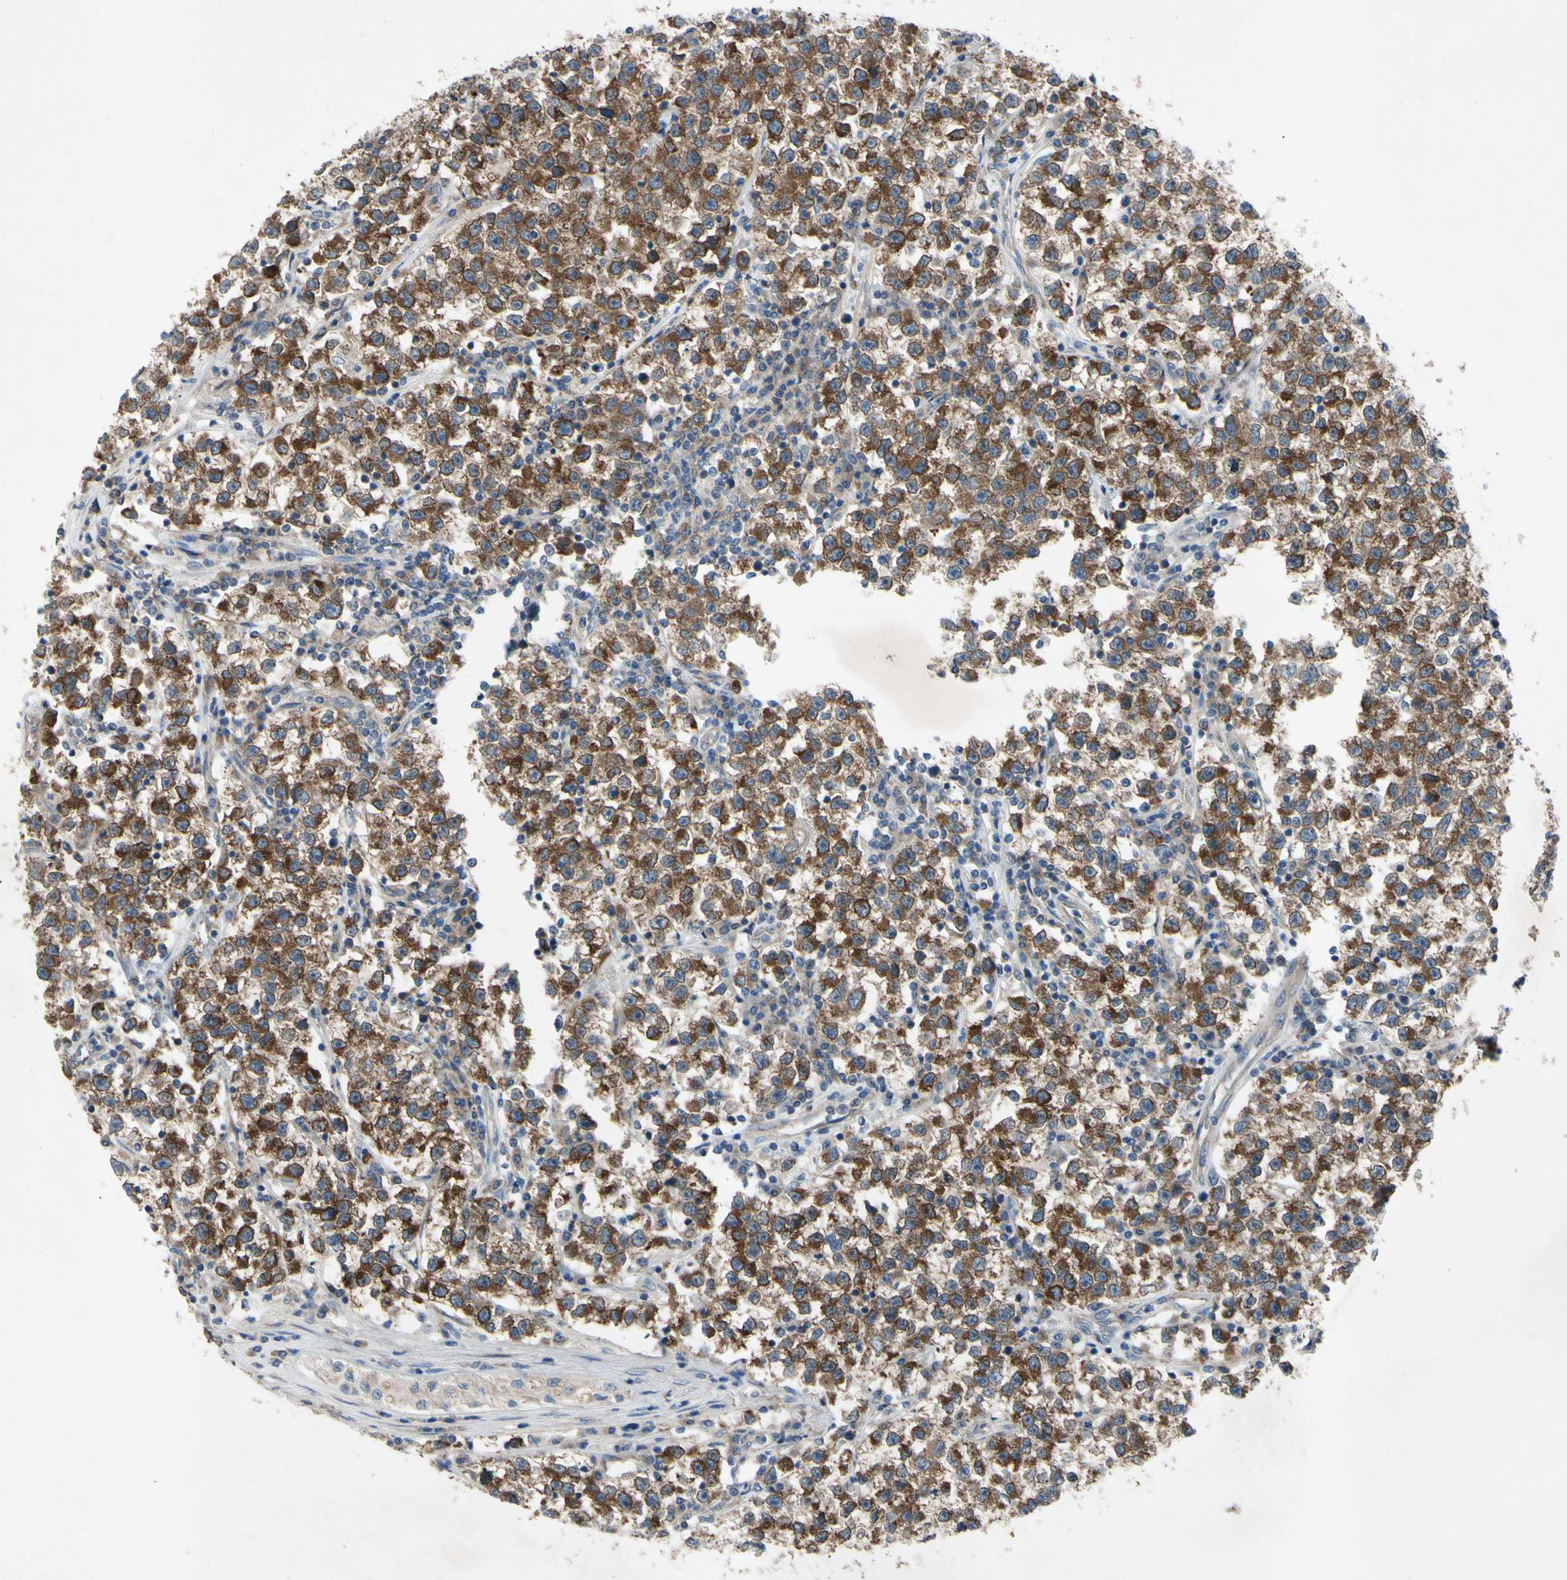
{"staining": {"intensity": "strong", "quantity": ">75%", "location": "cytoplasmic/membranous"}, "tissue": "testis cancer", "cell_type": "Tumor cells", "image_type": "cancer", "snomed": [{"axis": "morphology", "description": "Seminoma, NOS"}, {"axis": "topography", "description": "Testis"}], "caption": "The immunohistochemical stain highlights strong cytoplasmic/membranous staining in tumor cells of testis cancer tissue. The staining was performed using DAB, with brown indicating positive protein expression. Nuclei are stained blue with hematoxylin.", "gene": "HILPDA", "patient": {"sex": "male", "age": 22}}